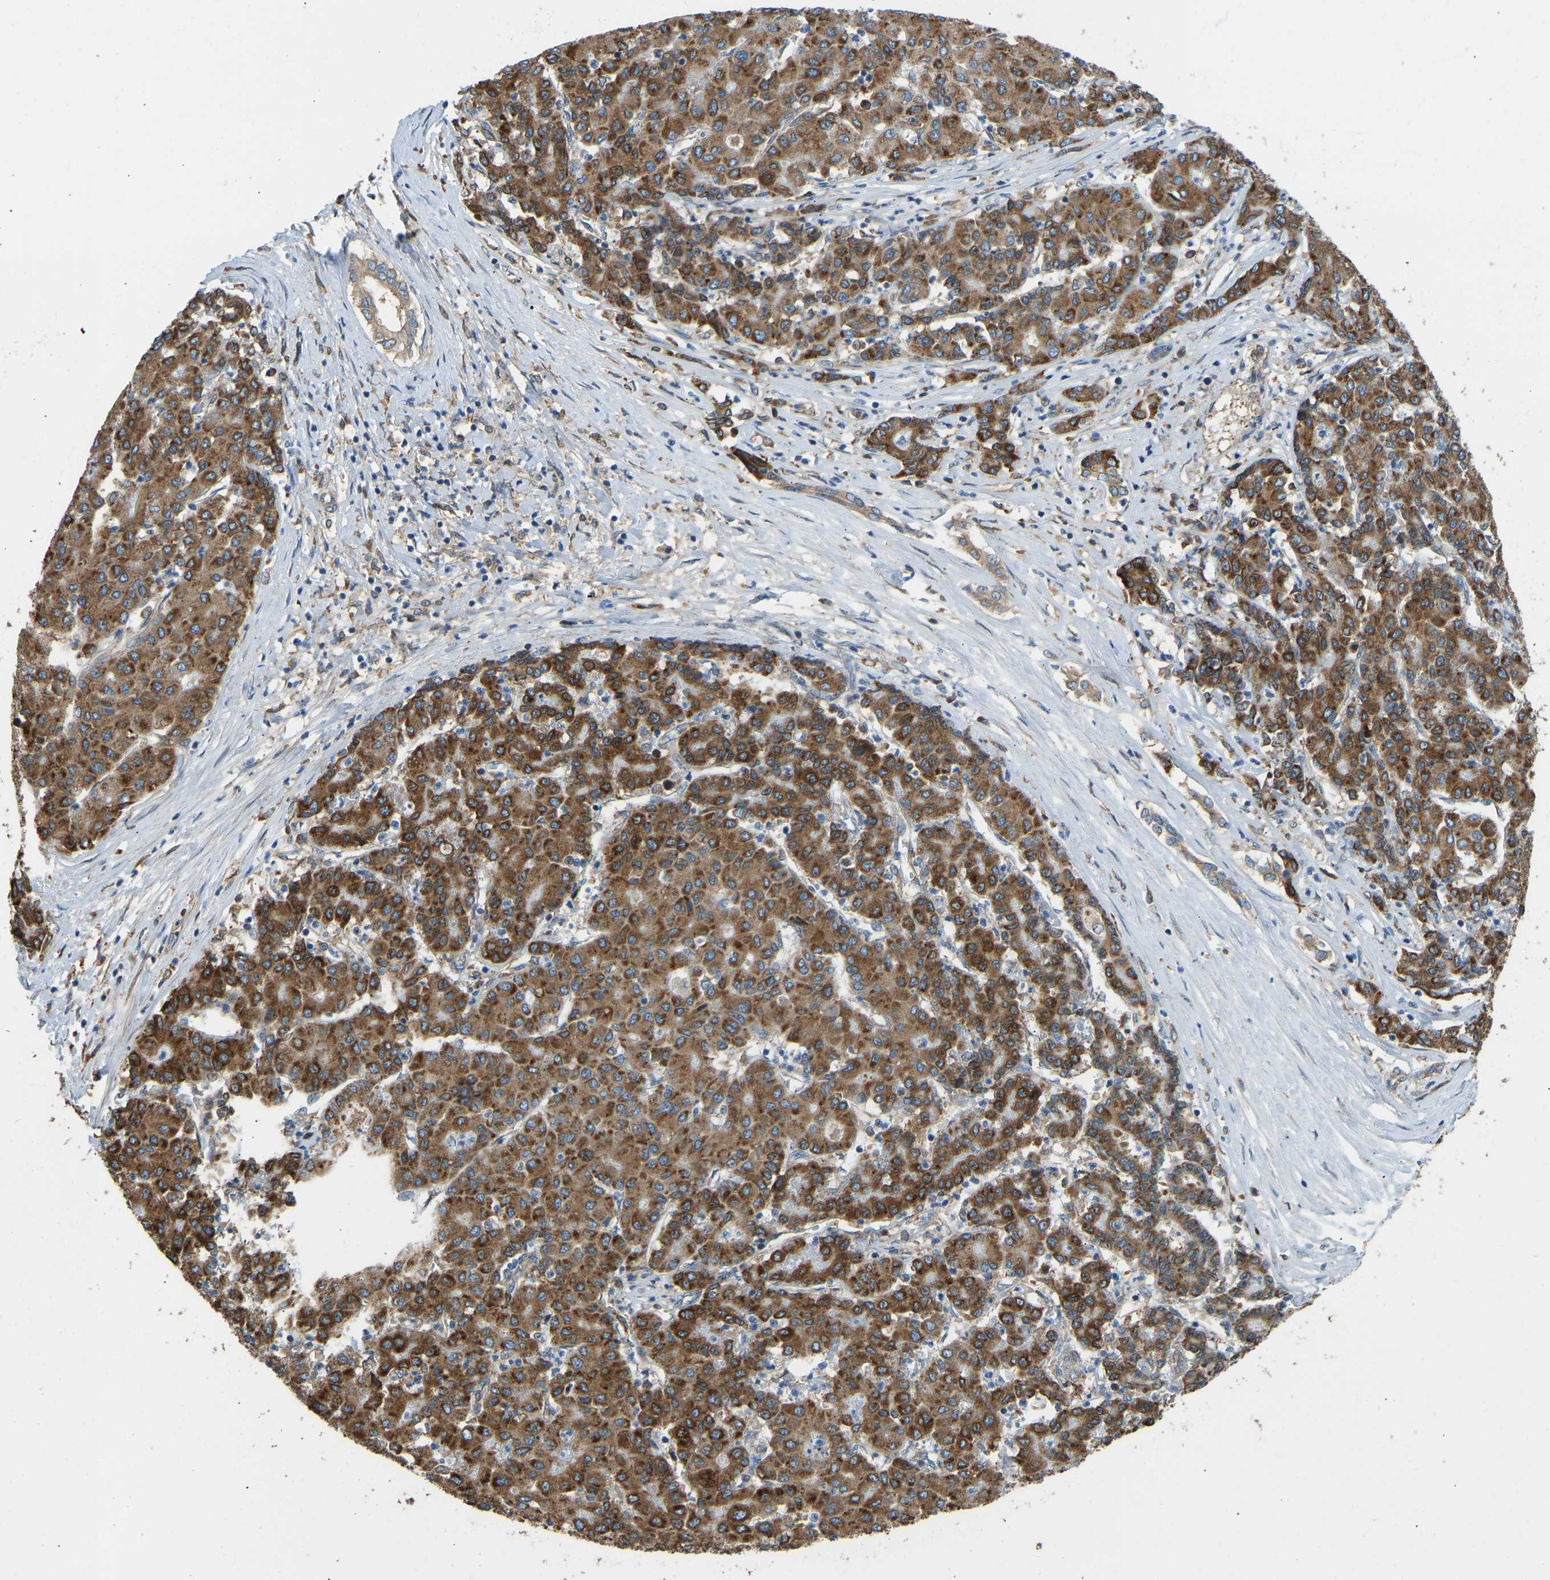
{"staining": {"intensity": "strong", "quantity": ">75%", "location": "cytoplasmic/membranous"}, "tissue": "liver cancer", "cell_type": "Tumor cells", "image_type": "cancer", "snomed": [{"axis": "morphology", "description": "Carcinoma, Hepatocellular, NOS"}, {"axis": "topography", "description": "Liver"}], "caption": "Liver cancer was stained to show a protein in brown. There is high levels of strong cytoplasmic/membranous staining in about >75% of tumor cells. The staining was performed using DAB (3,3'-diaminobenzidine) to visualize the protein expression in brown, while the nuclei were stained in blue with hematoxylin (Magnification: 20x).", "gene": "OS9", "patient": {"sex": "male", "age": 65}}